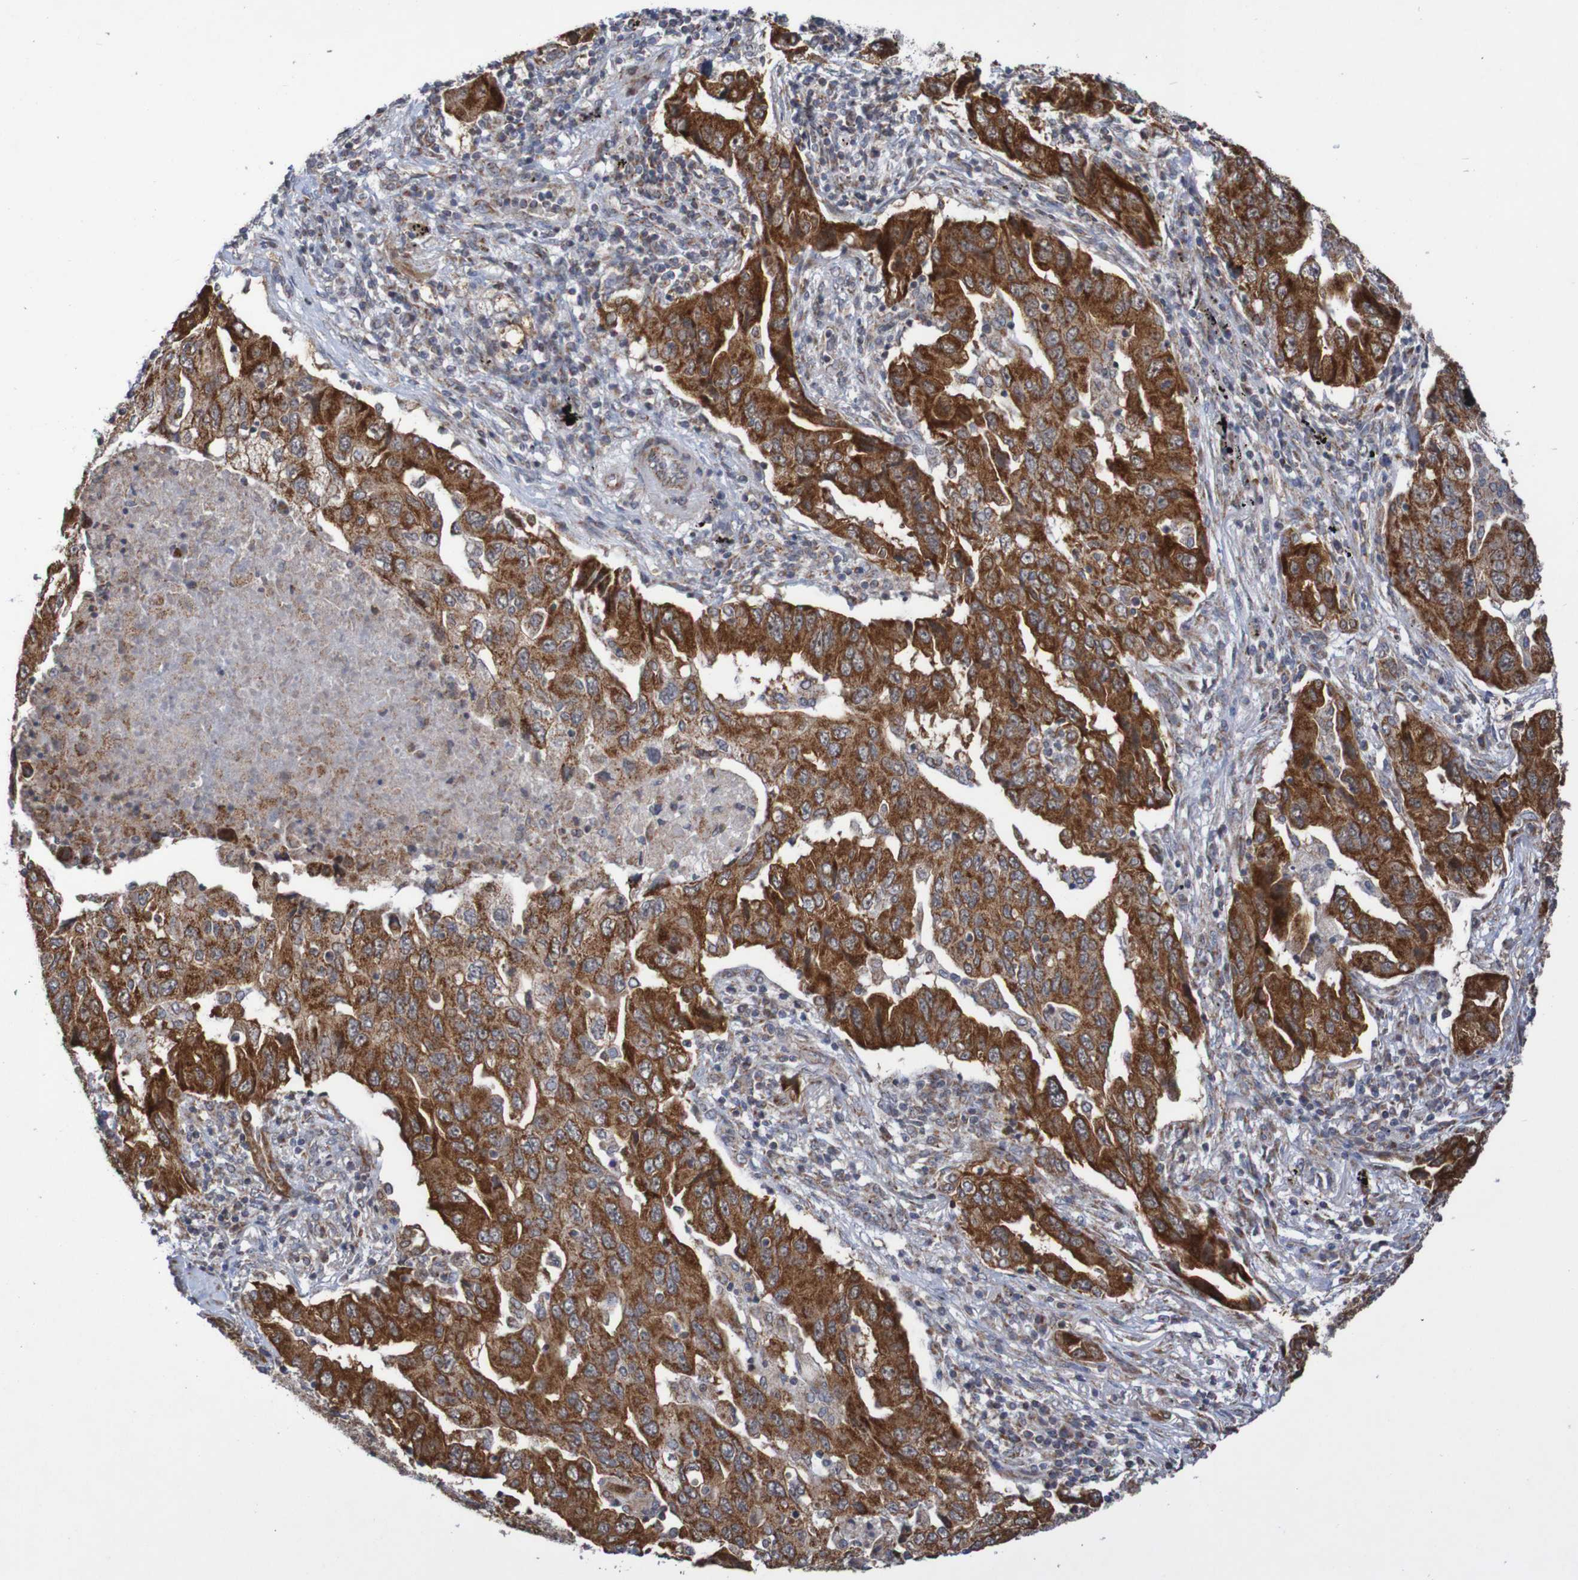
{"staining": {"intensity": "strong", "quantity": ">75%", "location": "cytoplasmic/membranous"}, "tissue": "lung cancer", "cell_type": "Tumor cells", "image_type": "cancer", "snomed": [{"axis": "morphology", "description": "Adenocarcinoma, NOS"}, {"axis": "topography", "description": "Lung"}], "caption": "Human lung cancer stained for a protein (brown) exhibits strong cytoplasmic/membranous positive expression in about >75% of tumor cells.", "gene": "DVL1", "patient": {"sex": "female", "age": 65}}